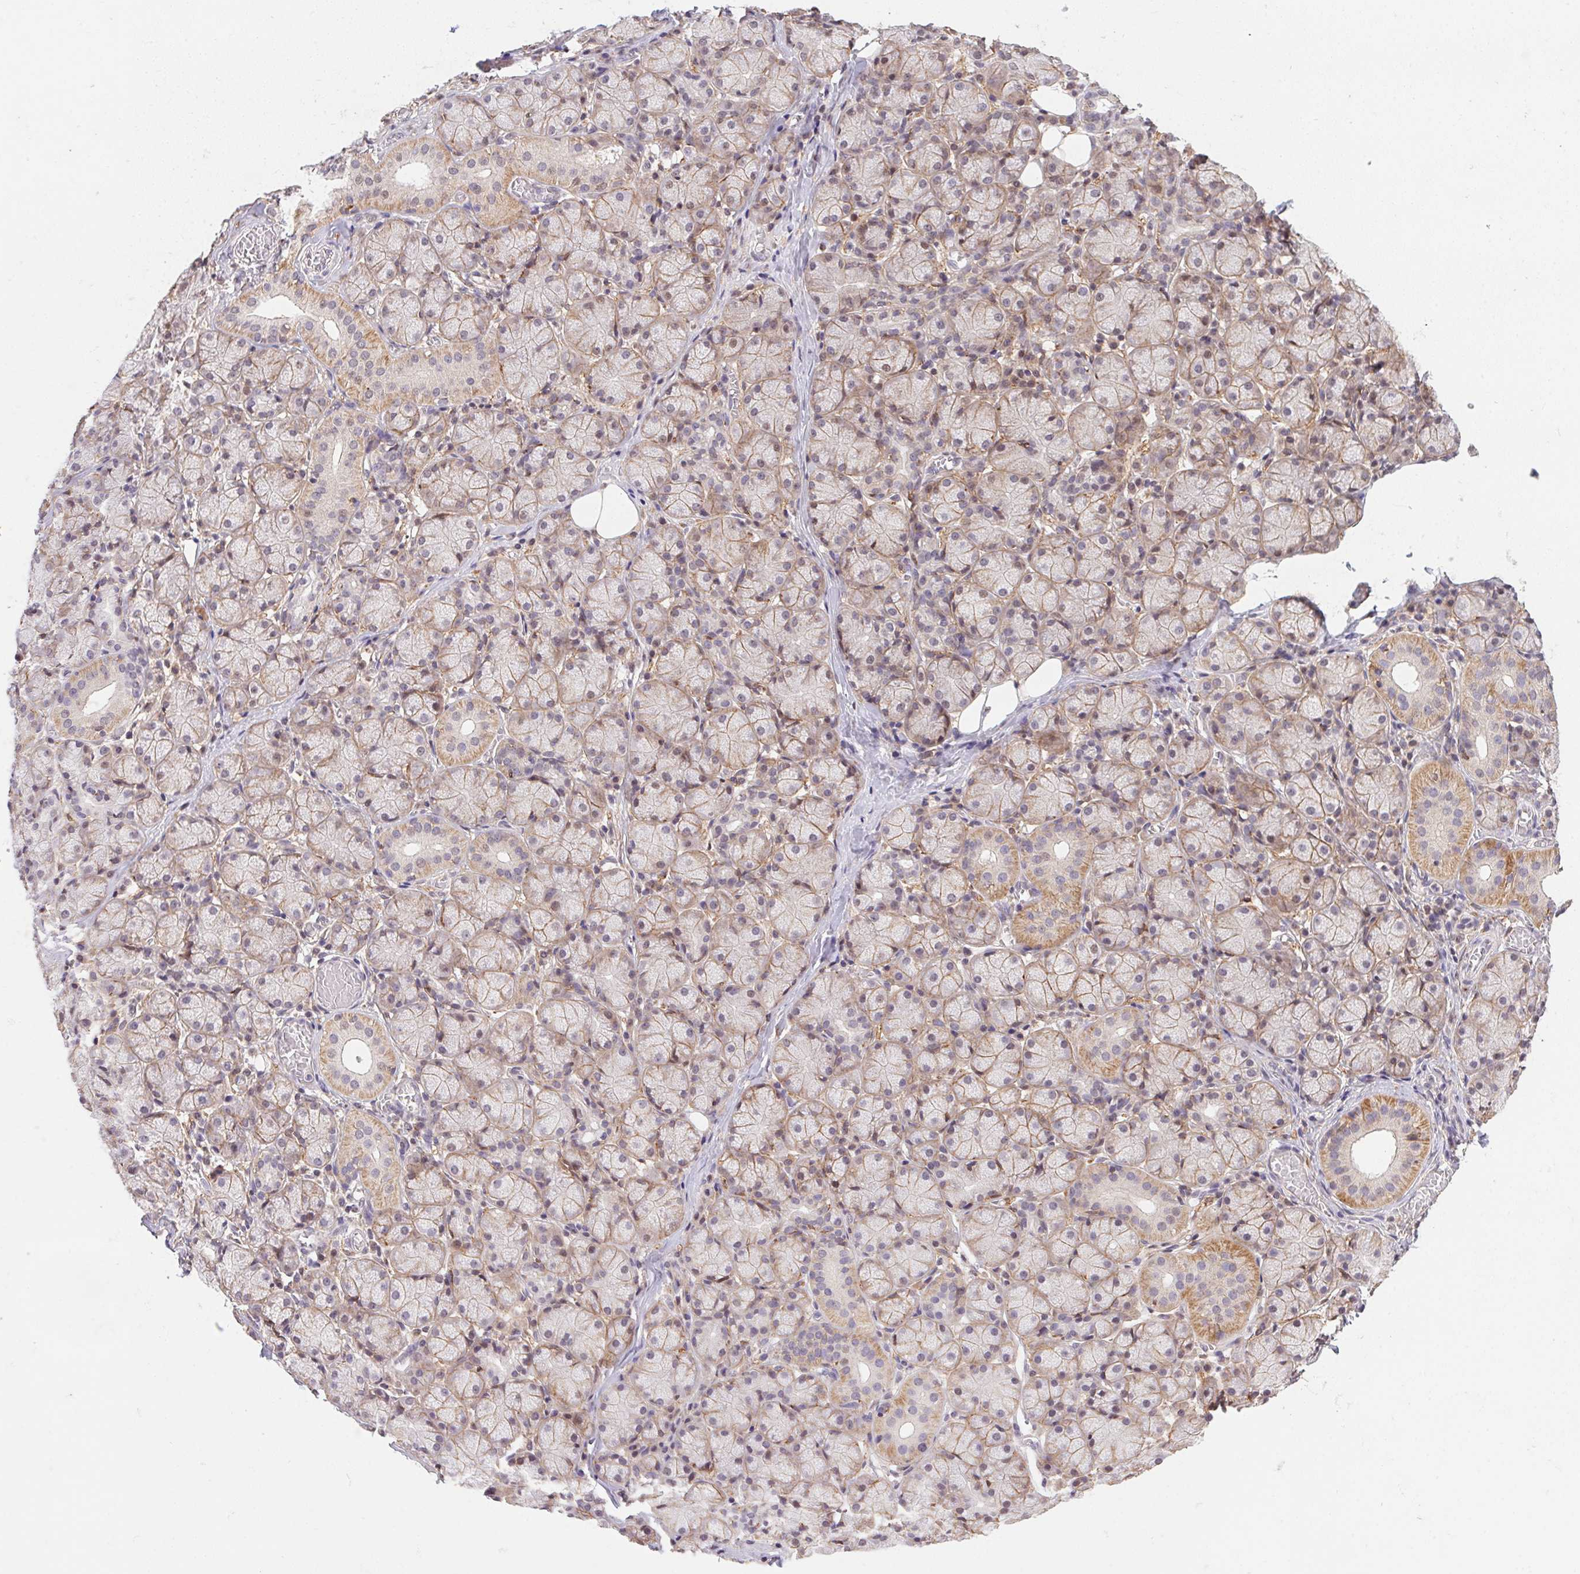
{"staining": {"intensity": "weak", "quantity": "25%-75%", "location": "cytoplasmic/membranous"}, "tissue": "salivary gland", "cell_type": "Glandular cells", "image_type": "normal", "snomed": [{"axis": "morphology", "description": "Normal tissue, NOS"}, {"axis": "topography", "description": "Salivary gland"}, {"axis": "topography", "description": "Peripheral nerve tissue"}], "caption": "Brown immunohistochemical staining in unremarkable salivary gland exhibits weak cytoplasmic/membranous staining in approximately 25%-75% of glandular cells. The protein is shown in brown color, while the nuclei are stained blue.", "gene": "SLC52A2", "patient": {"sex": "female", "age": 24}}